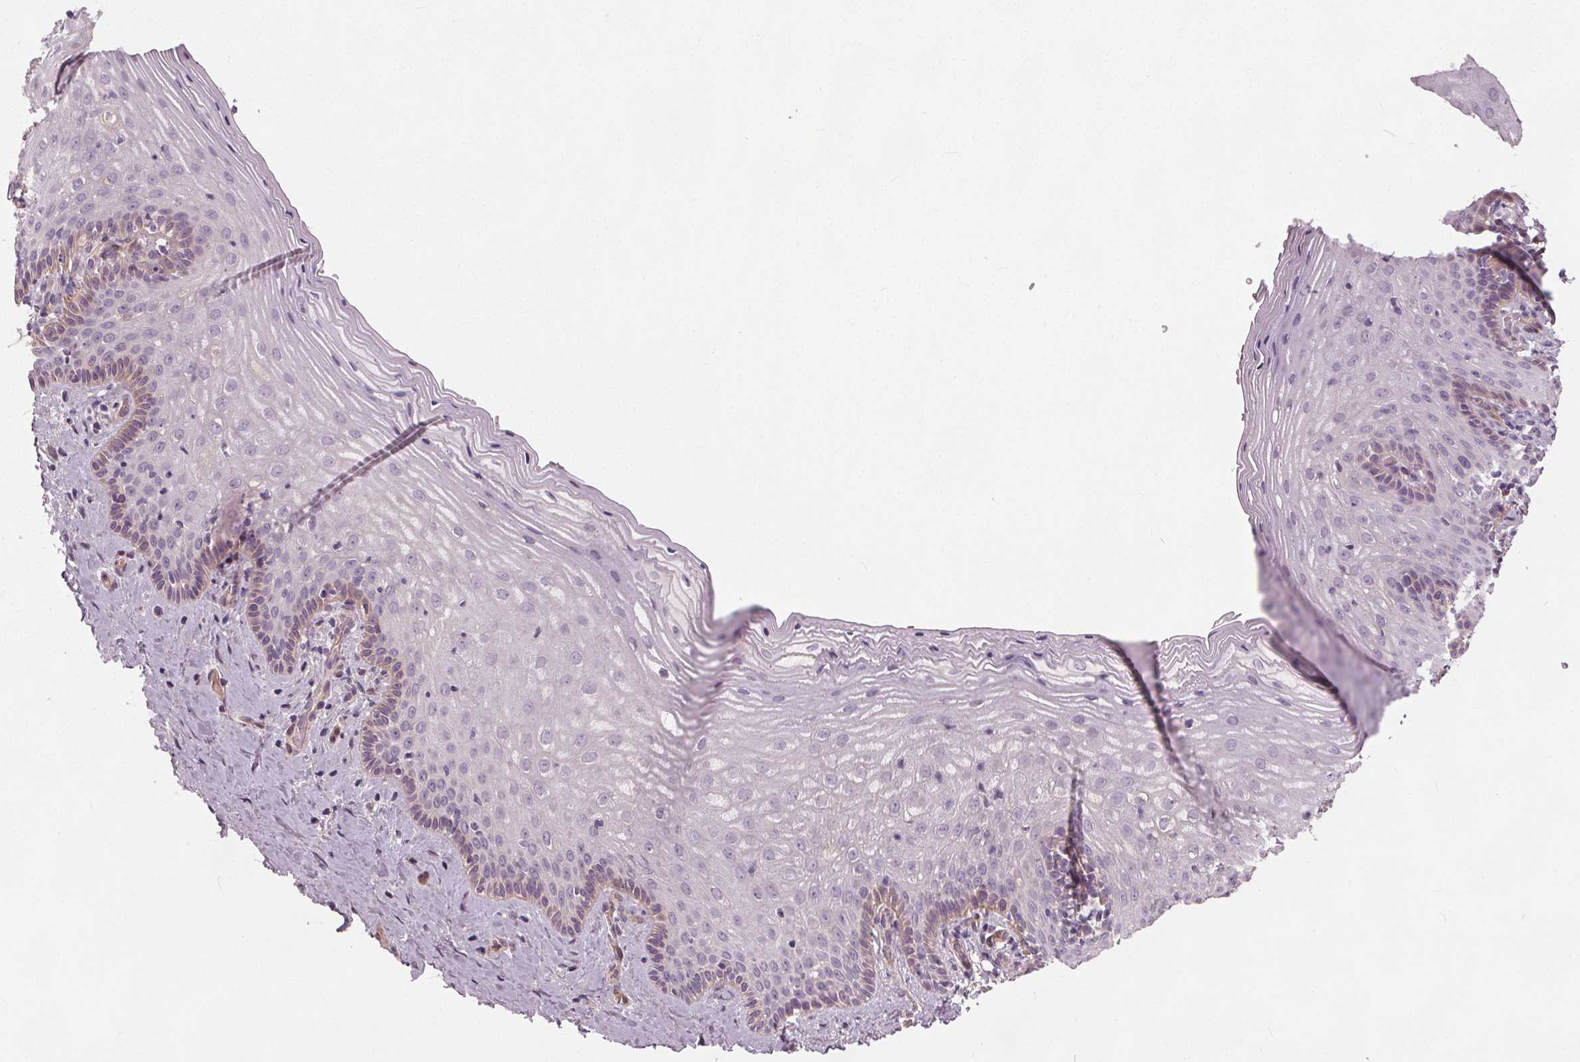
{"staining": {"intensity": "negative", "quantity": "none", "location": "none"}, "tissue": "vagina", "cell_type": "Squamous epithelial cells", "image_type": "normal", "snomed": [{"axis": "morphology", "description": "Normal tissue, NOS"}, {"axis": "topography", "description": "Vagina"}], "caption": "IHC image of benign human vagina stained for a protein (brown), which displays no positivity in squamous epithelial cells.", "gene": "PDGFD", "patient": {"sex": "female", "age": 45}}